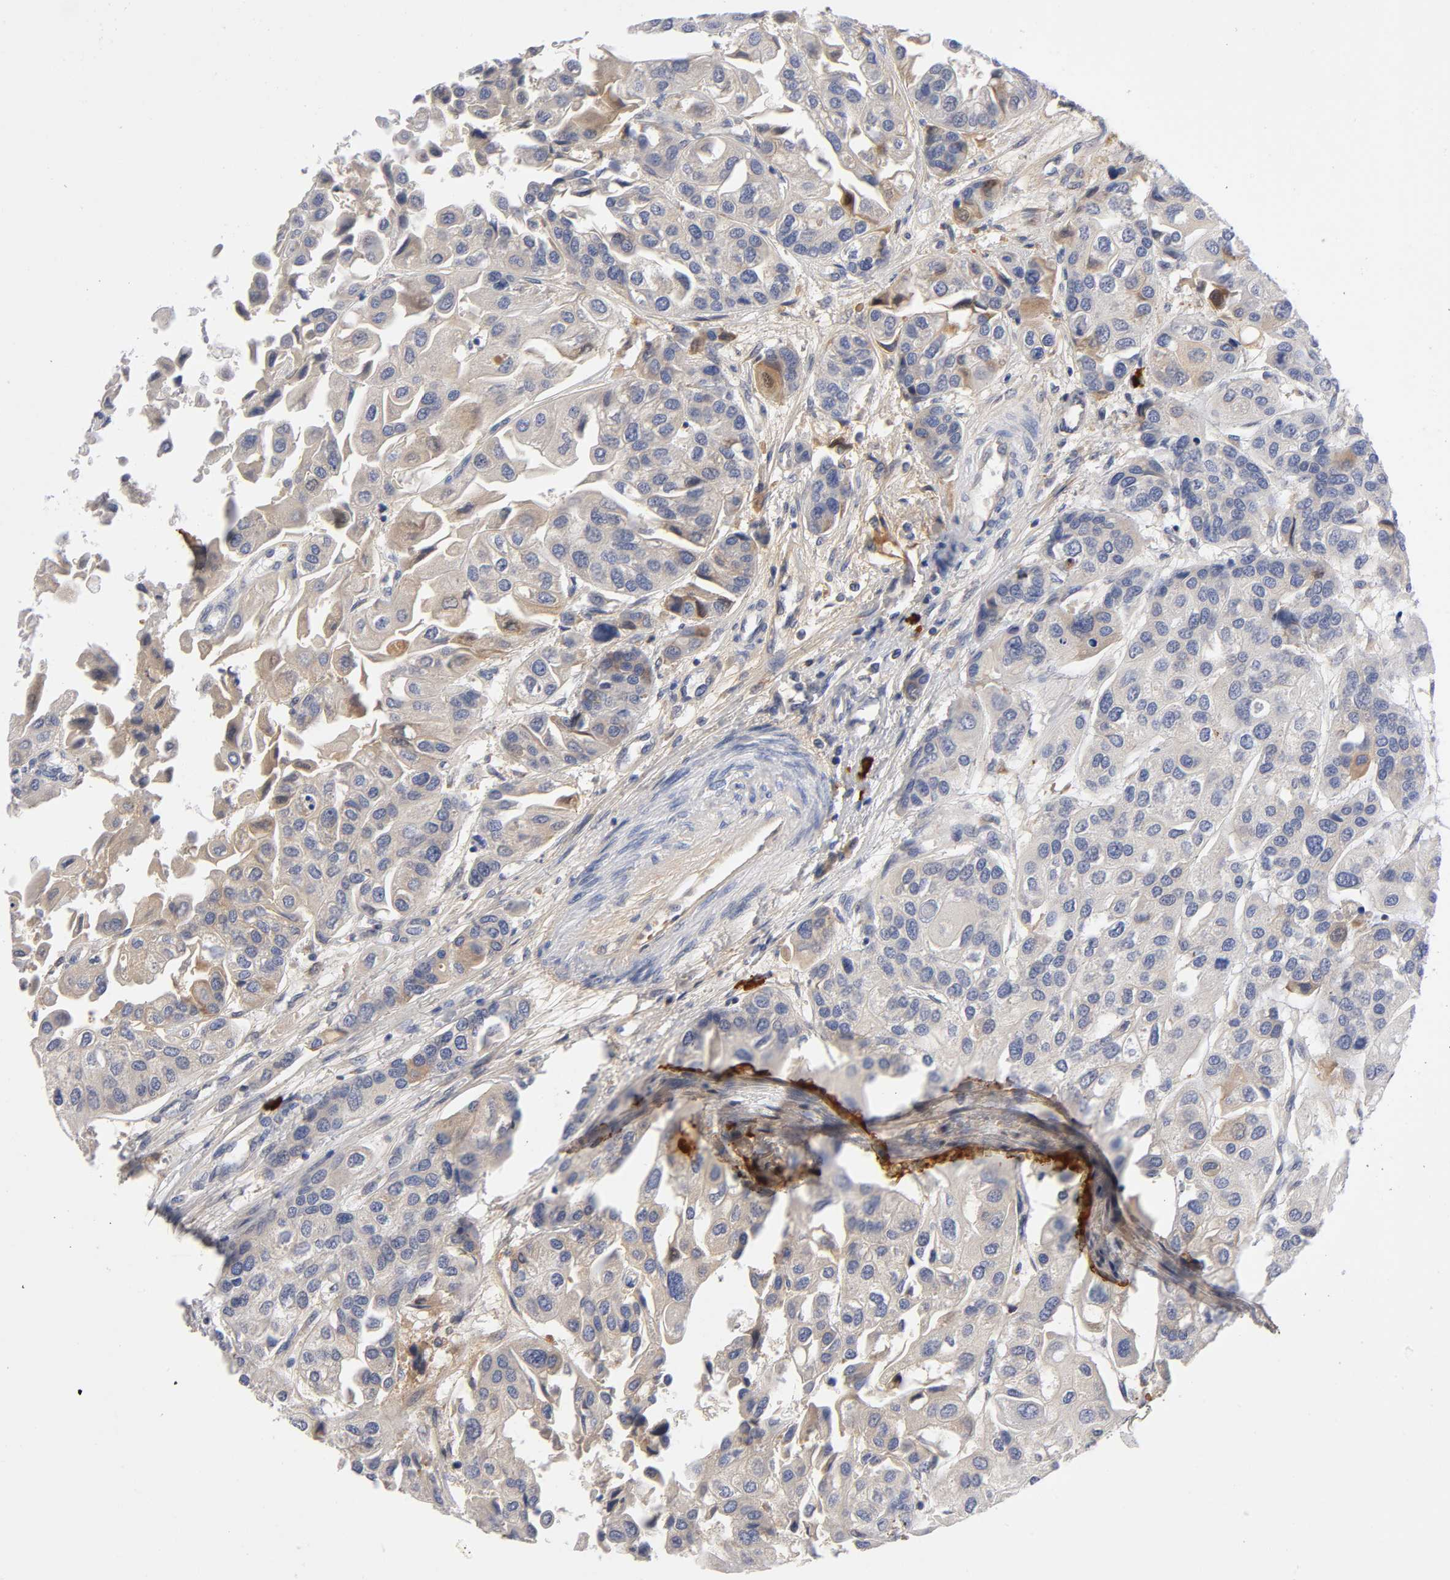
{"staining": {"intensity": "moderate", "quantity": "25%-75%", "location": "cytoplasmic/membranous"}, "tissue": "urothelial cancer", "cell_type": "Tumor cells", "image_type": "cancer", "snomed": [{"axis": "morphology", "description": "Urothelial carcinoma, High grade"}, {"axis": "topography", "description": "Urinary bladder"}], "caption": "Immunohistochemical staining of high-grade urothelial carcinoma exhibits medium levels of moderate cytoplasmic/membranous protein staining in about 25%-75% of tumor cells.", "gene": "NOVA1", "patient": {"sex": "female", "age": 64}}